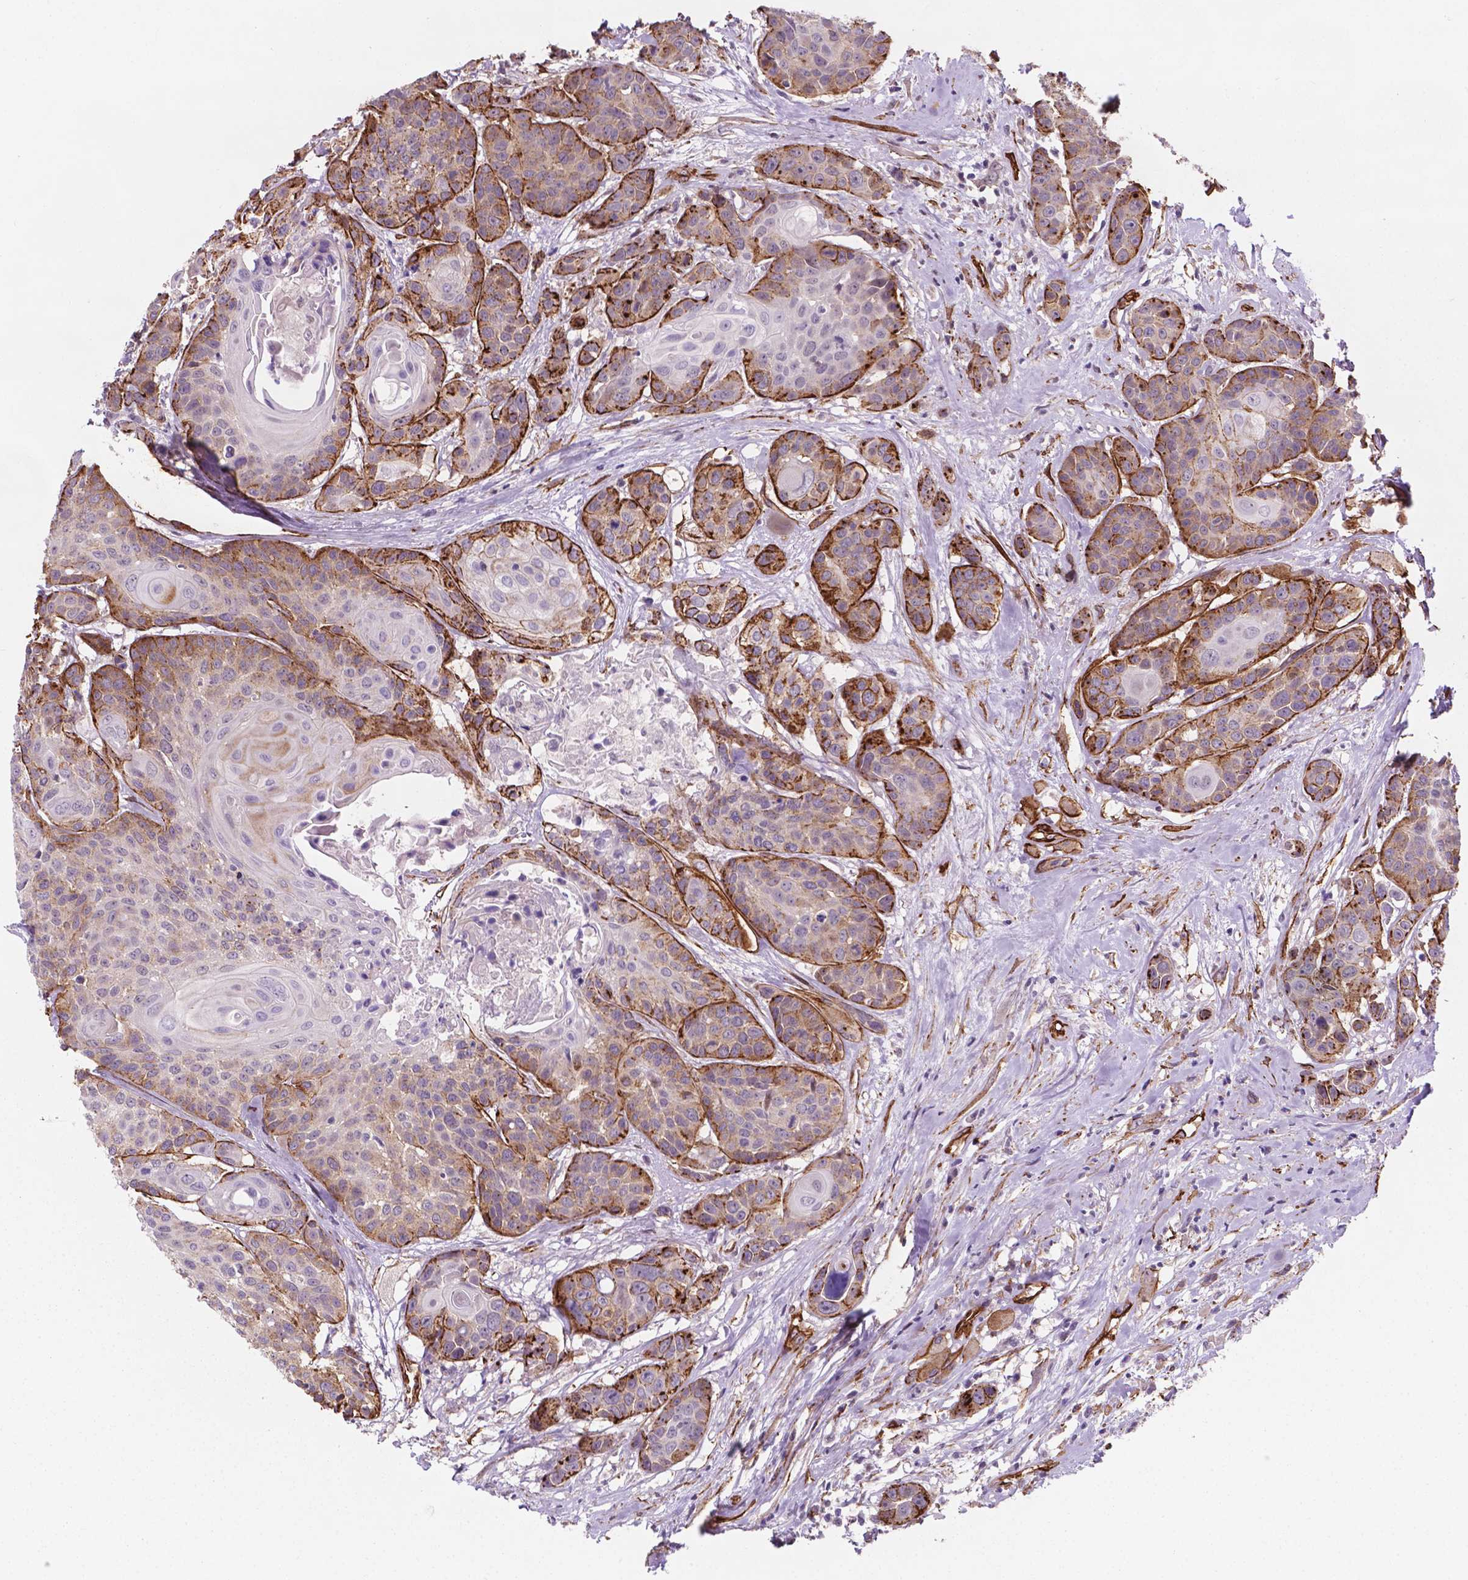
{"staining": {"intensity": "moderate", "quantity": "25%-75%", "location": "cytoplasmic/membranous"}, "tissue": "head and neck cancer", "cell_type": "Tumor cells", "image_type": "cancer", "snomed": [{"axis": "morphology", "description": "Squamous cell carcinoma, NOS"}, {"axis": "topography", "description": "Oral tissue"}, {"axis": "topography", "description": "Head-Neck"}], "caption": "DAB (3,3'-diaminobenzidine) immunohistochemical staining of squamous cell carcinoma (head and neck) demonstrates moderate cytoplasmic/membranous protein expression in about 25%-75% of tumor cells. The protein of interest is stained brown, and the nuclei are stained in blue (DAB (3,3'-diaminobenzidine) IHC with brightfield microscopy, high magnification).", "gene": "EGFL8", "patient": {"sex": "male", "age": 56}}